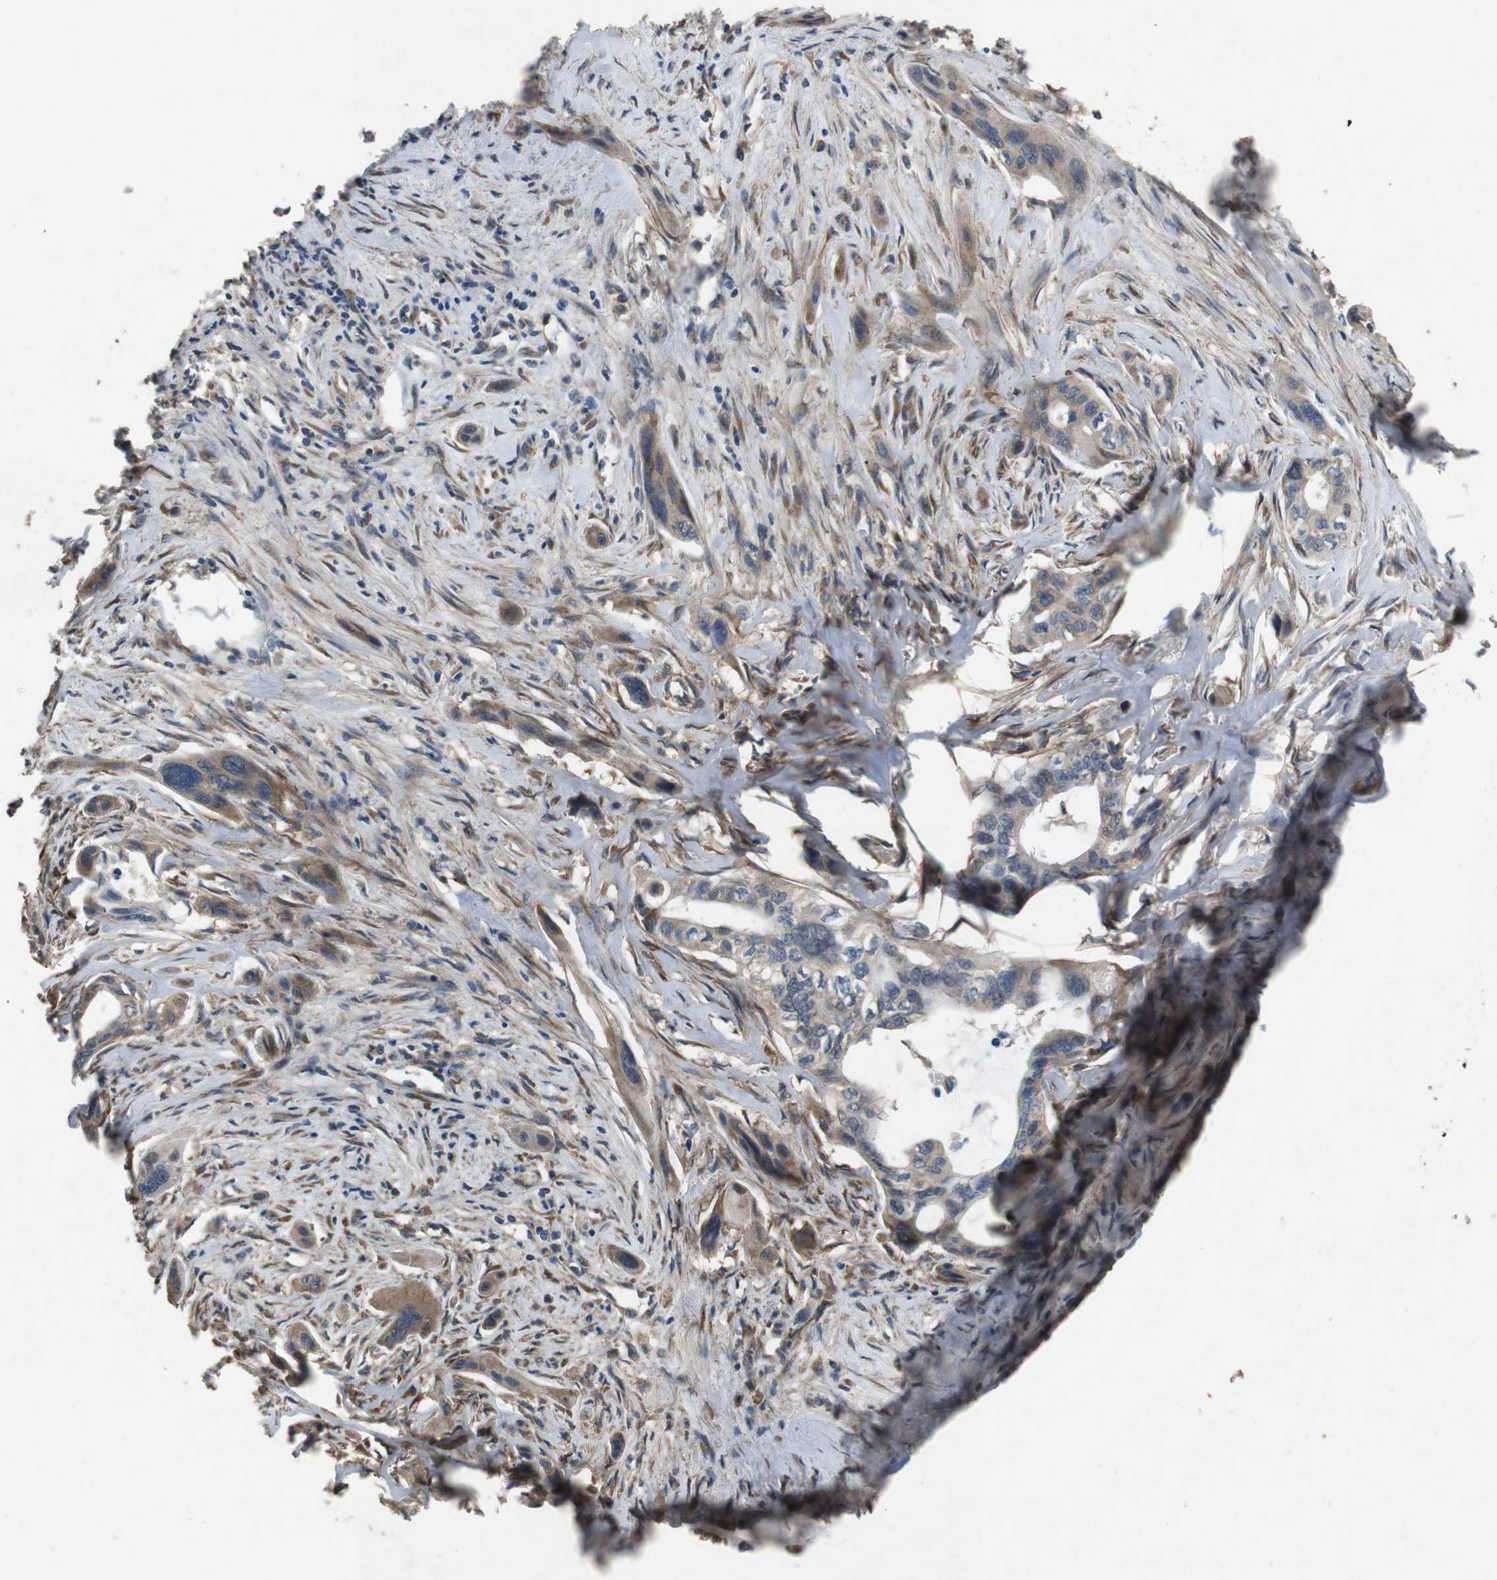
{"staining": {"intensity": "moderate", "quantity": "25%-75%", "location": "cytoplasmic/membranous"}, "tissue": "pancreatic cancer", "cell_type": "Tumor cells", "image_type": "cancer", "snomed": [{"axis": "morphology", "description": "Adenocarcinoma, NOS"}, {"axis": "topography", "description": "Pancreas"}], "caption": "Protein staining exhibits moderate cytoplasmic/membranous staining in approximately 25%-75% of tumor cells in pancreatic adenocarcinoma.", "gene": "BNIP3", "patient": {"sex": "male", "age": 73}}